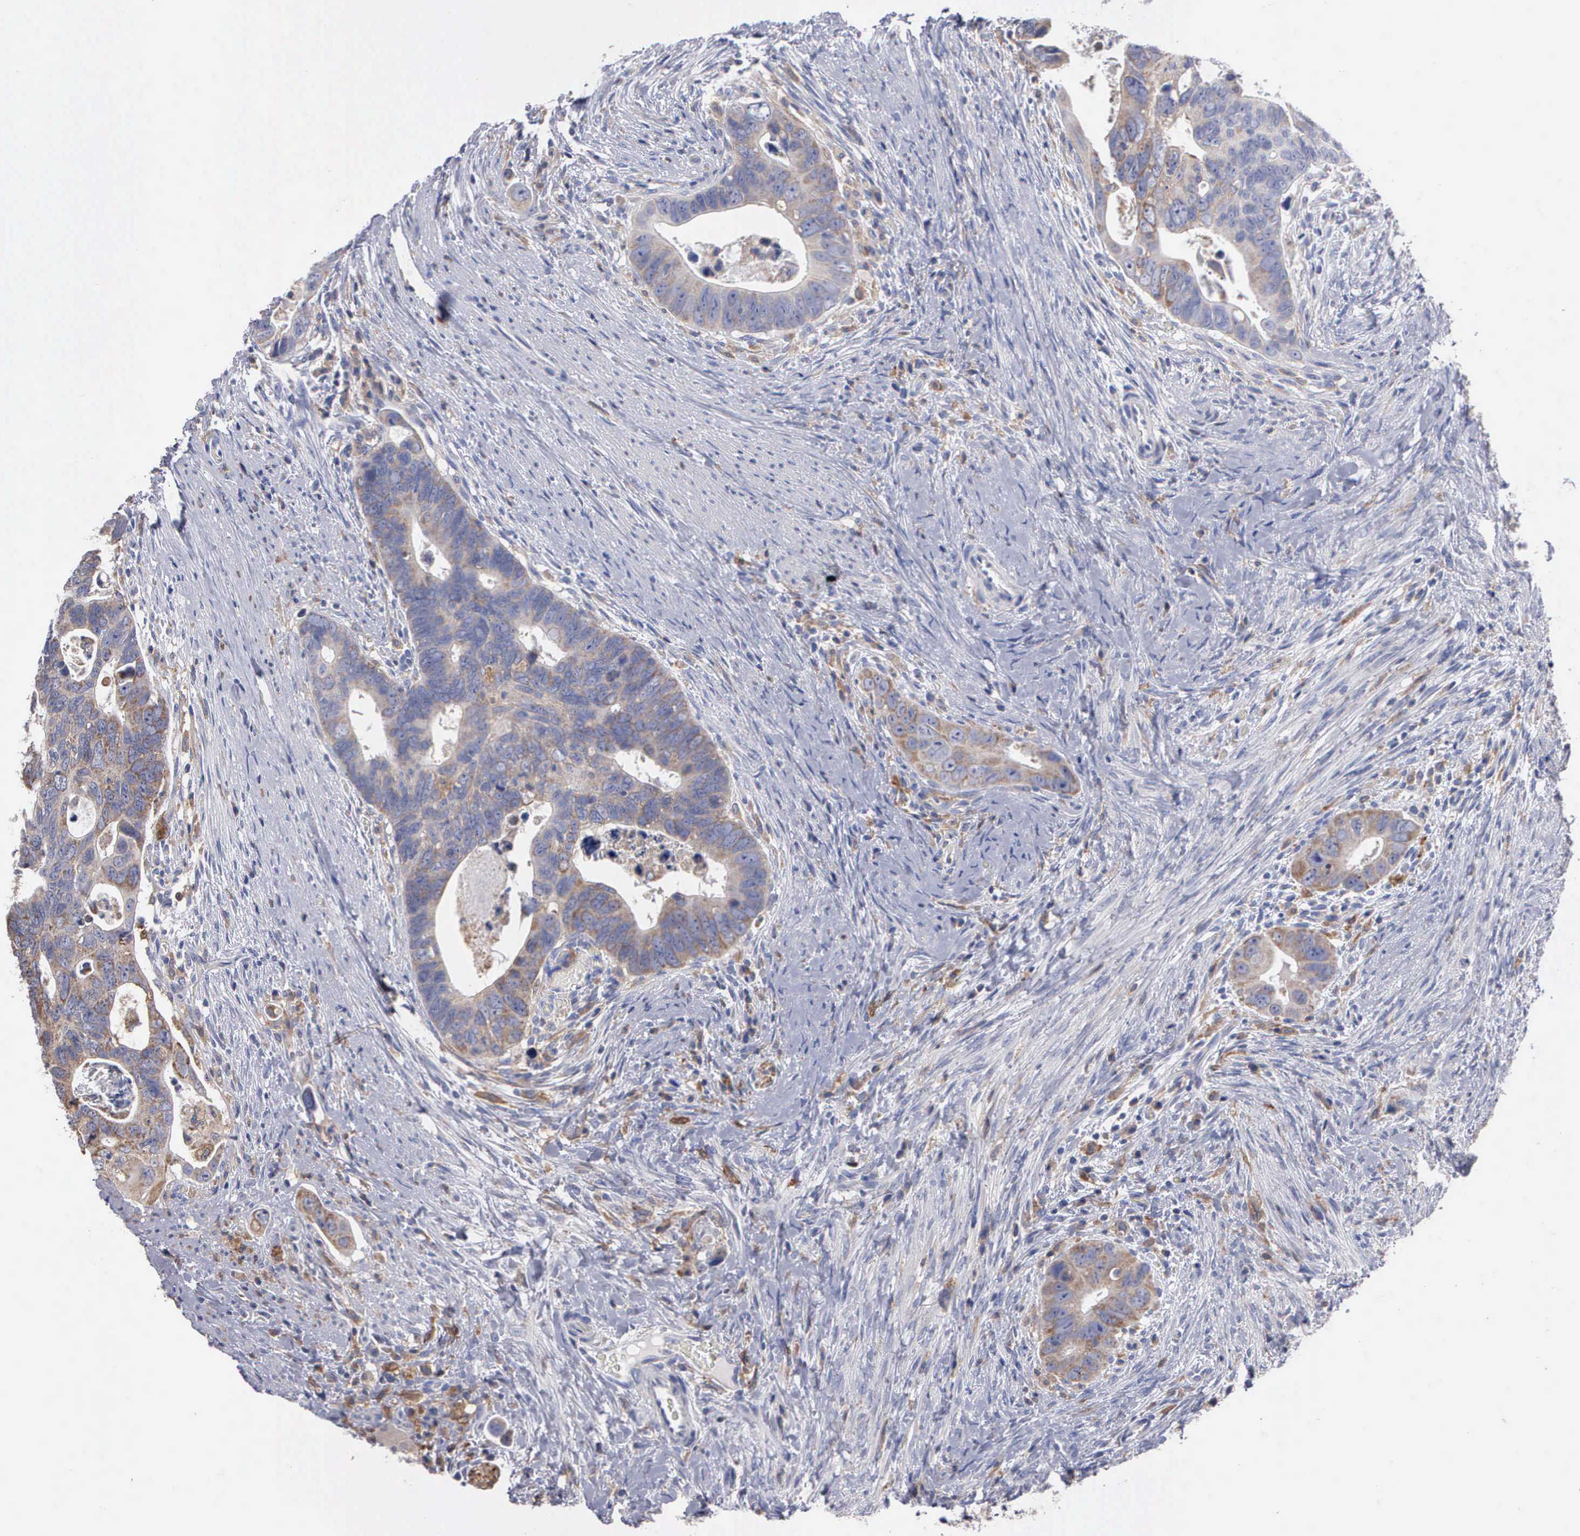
{"staining": {"intensity": "weak", "quantity": ">75%", "location": "cytoplasmic/membranous"}, "tissue": "colorectal cancer", "cell_type": "Tumor cells", "image_type": "cancer", "snomed": [{"axis": "morphology", "description": "Adenocarcinoma, NOS"}, {"axis": "topography", "description": "Rectum"}], "caption": "This is an image of immunohistochemistry staining of adenocarcinoma (colorectal), which shows weak positivity in the cytoplasmic/membranous of tumor cells.", "gene": "PTGS2", "patient": {"sex": "male", "age": 53}}